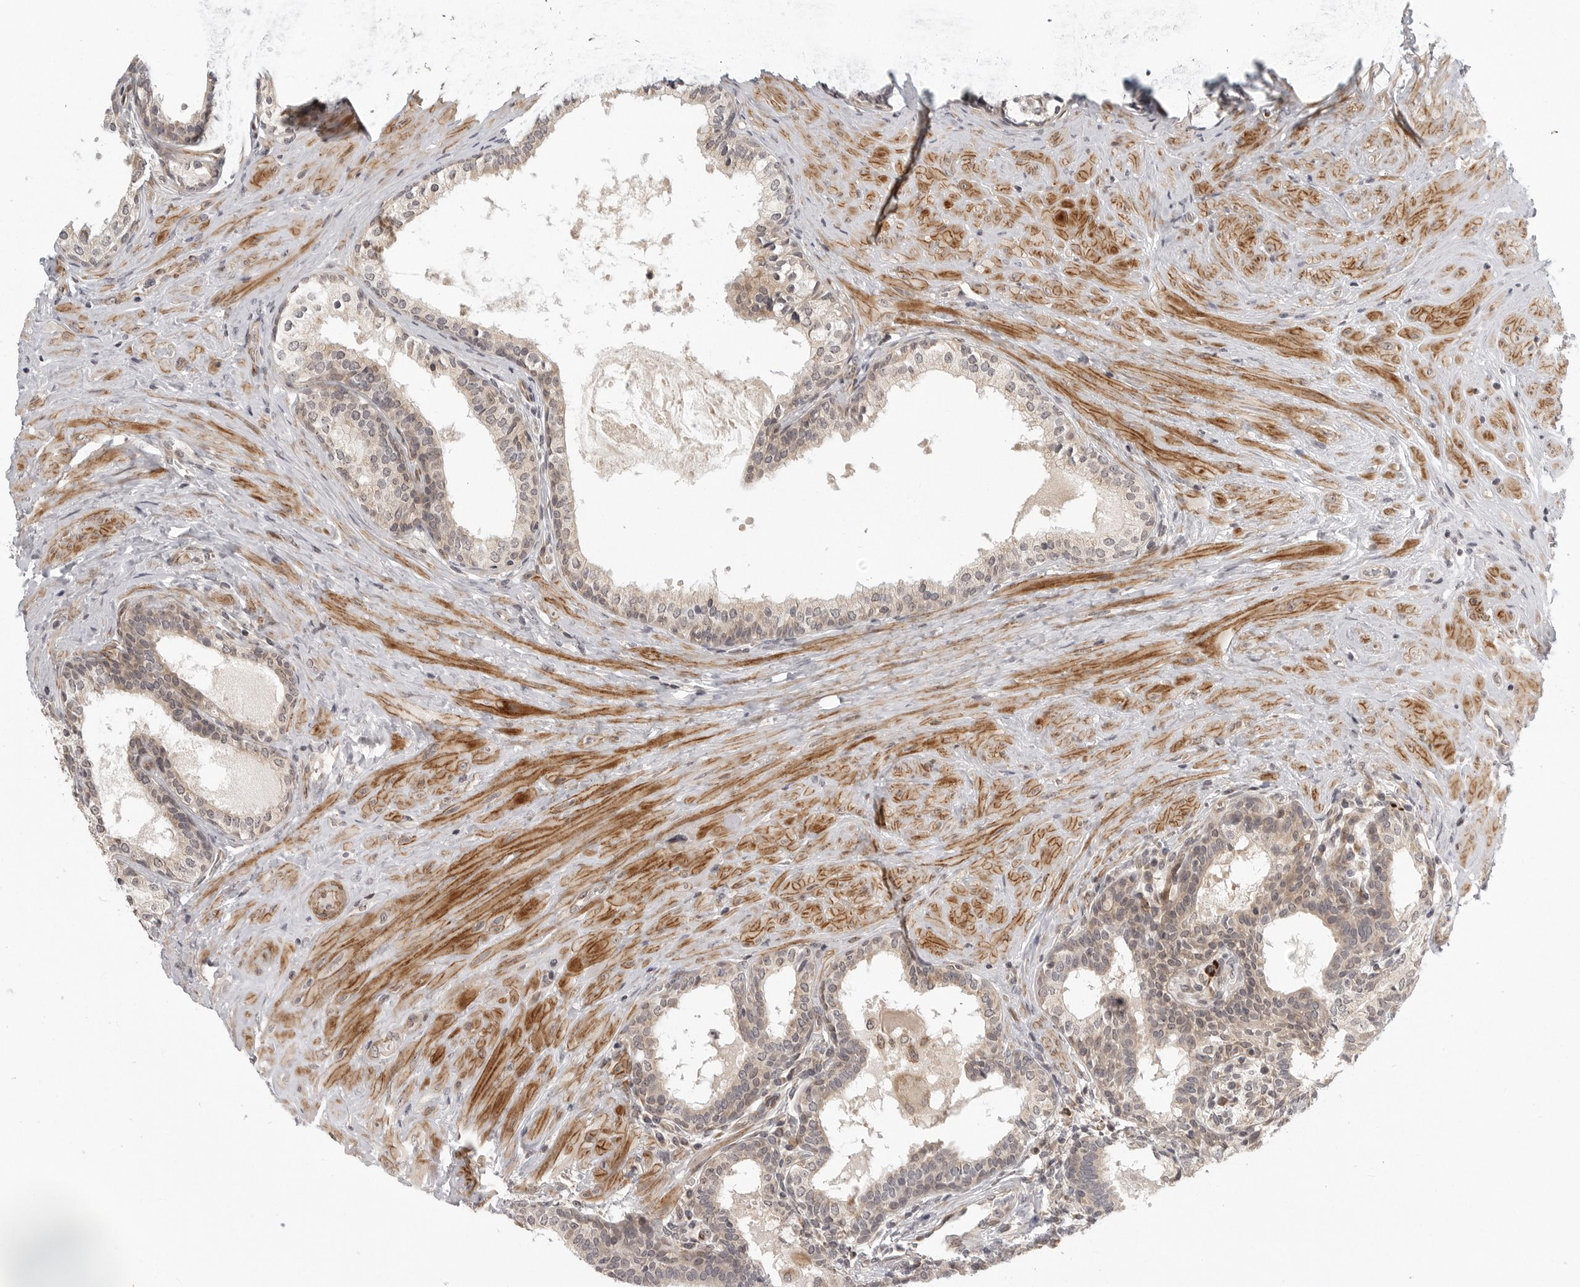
{"staining": {"intensity": "weak", "quantity": ">75%", "location": "cytoplasmic/membranous"}, "tissue": "prostate cancer", "cell_type": "Tumor cells", "image_type": "cancer", "snomed": [{"axis": "morphology", "description": "Adenocarcinoma, High grade"}, {"axis": "topography", "description": "Prostate"}], "caption": "High-power microscopy captured an immunohistochemistry (IHC) photomicrograph of prostate high-grade adenocarcinoma, revealing weak cytoplasmic/membranous positivity in approximately >75% of tumor cells. (DAB (3,3'-diaminobenzidine) IHC with brightfield microscopy, high magnification).", "gene": "TUT4", "patient": {"sex": "male", "age": 56}}